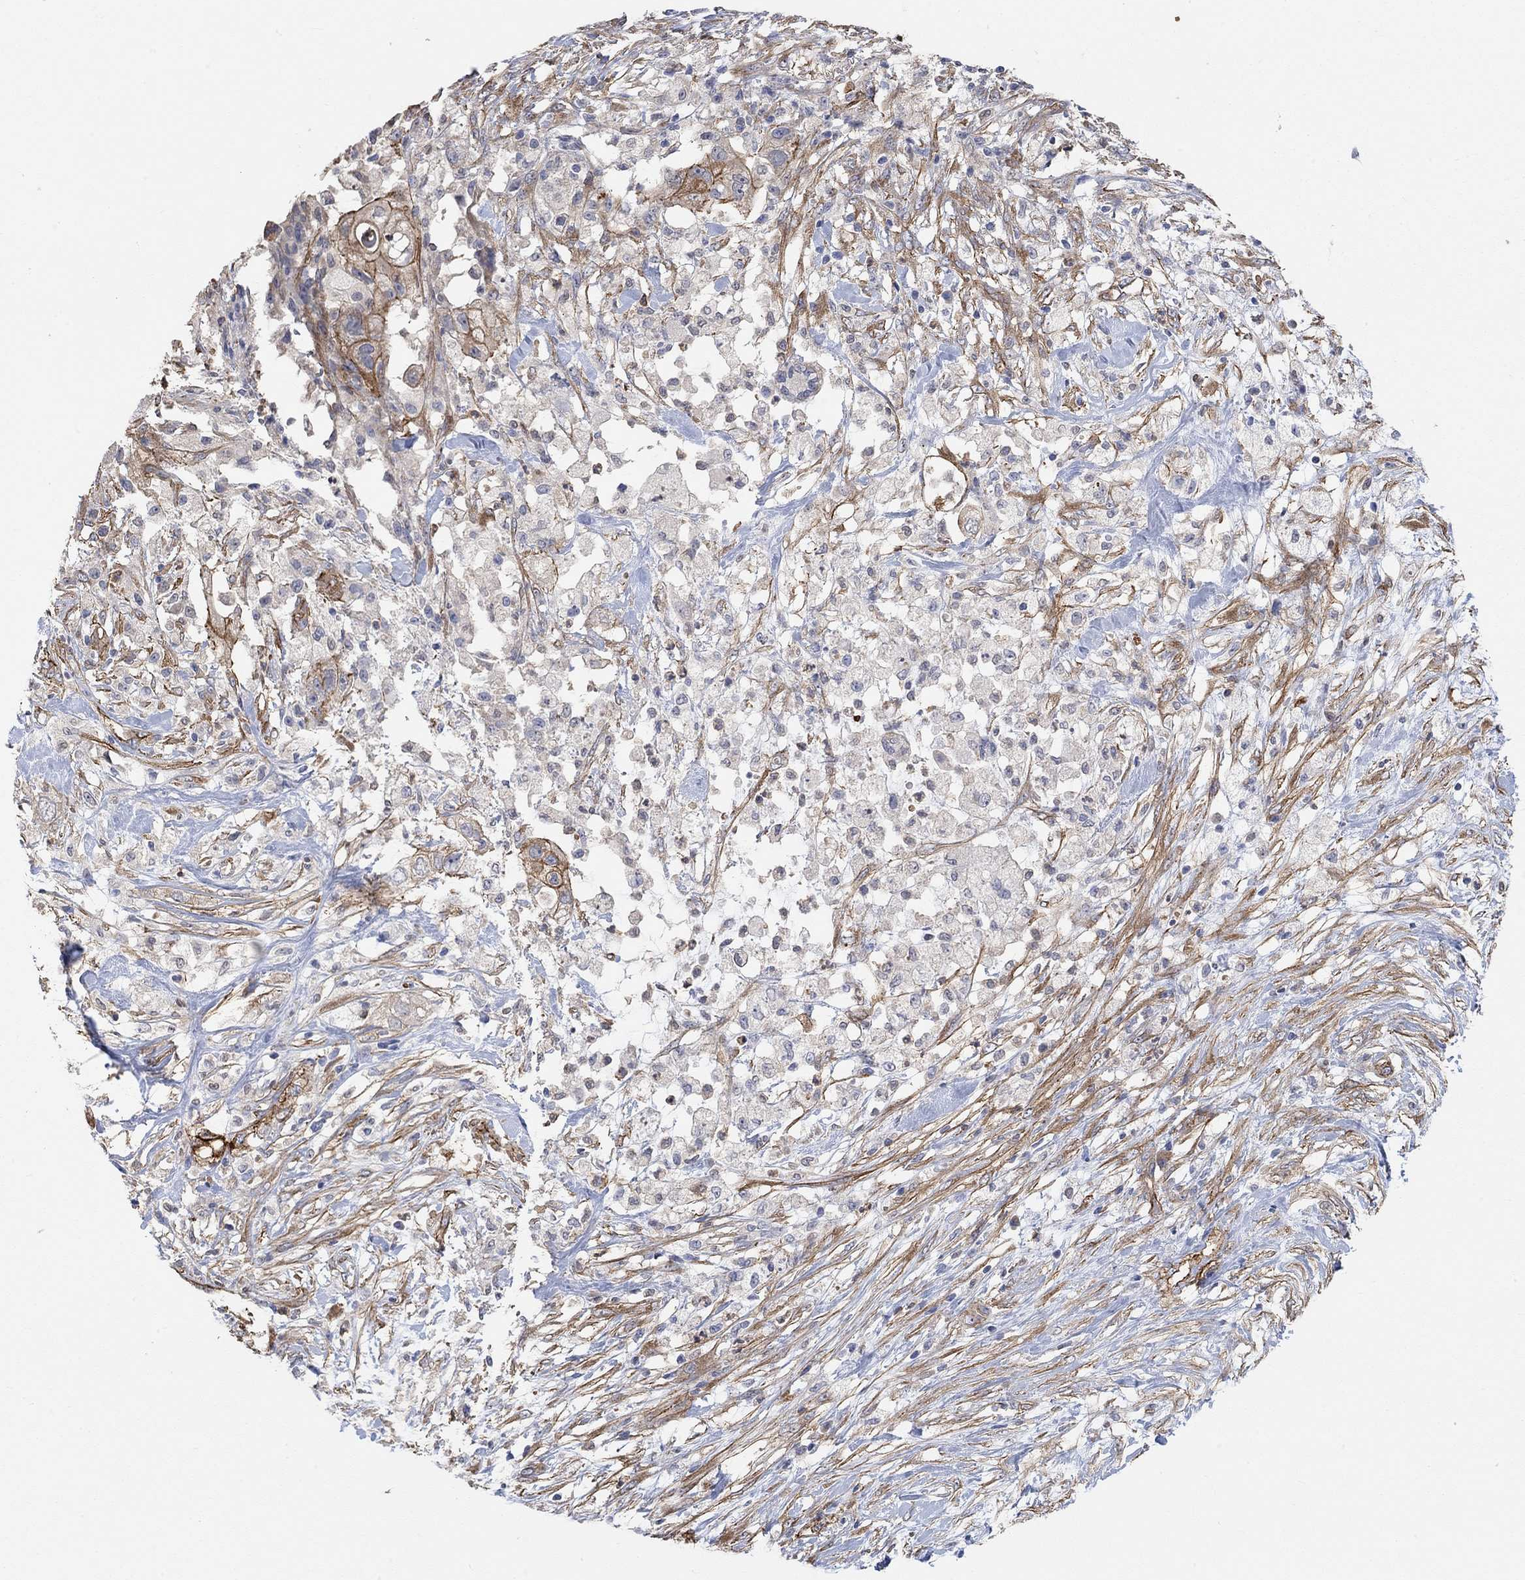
{"staining": {"intensity": "strong", "quantity": "<25%", "location": "cytoplasmic/membranous"}, "tissue": "pancreatic cancer", "cell_type": "Tumor cells", "image_type": "cancer", "snomed": [{"axis": "morphology", "description": "Adenocarcinoma, NOS"}, {"axis": "topography", "description": "Pancreas"}], "caption": "Pancreatic adenocarcinoma stained with immunohistochemistry (IHC) displays strong cytoplasmic/membranous staining in about <25% of tumor cells. The protein of interest is stained brown, and the nuclei are stained in blue (DAB IHC with brightfield microscopy, high magnification).", "gene": "SYT16", "patient": {"sex": "female", "age": 72}}